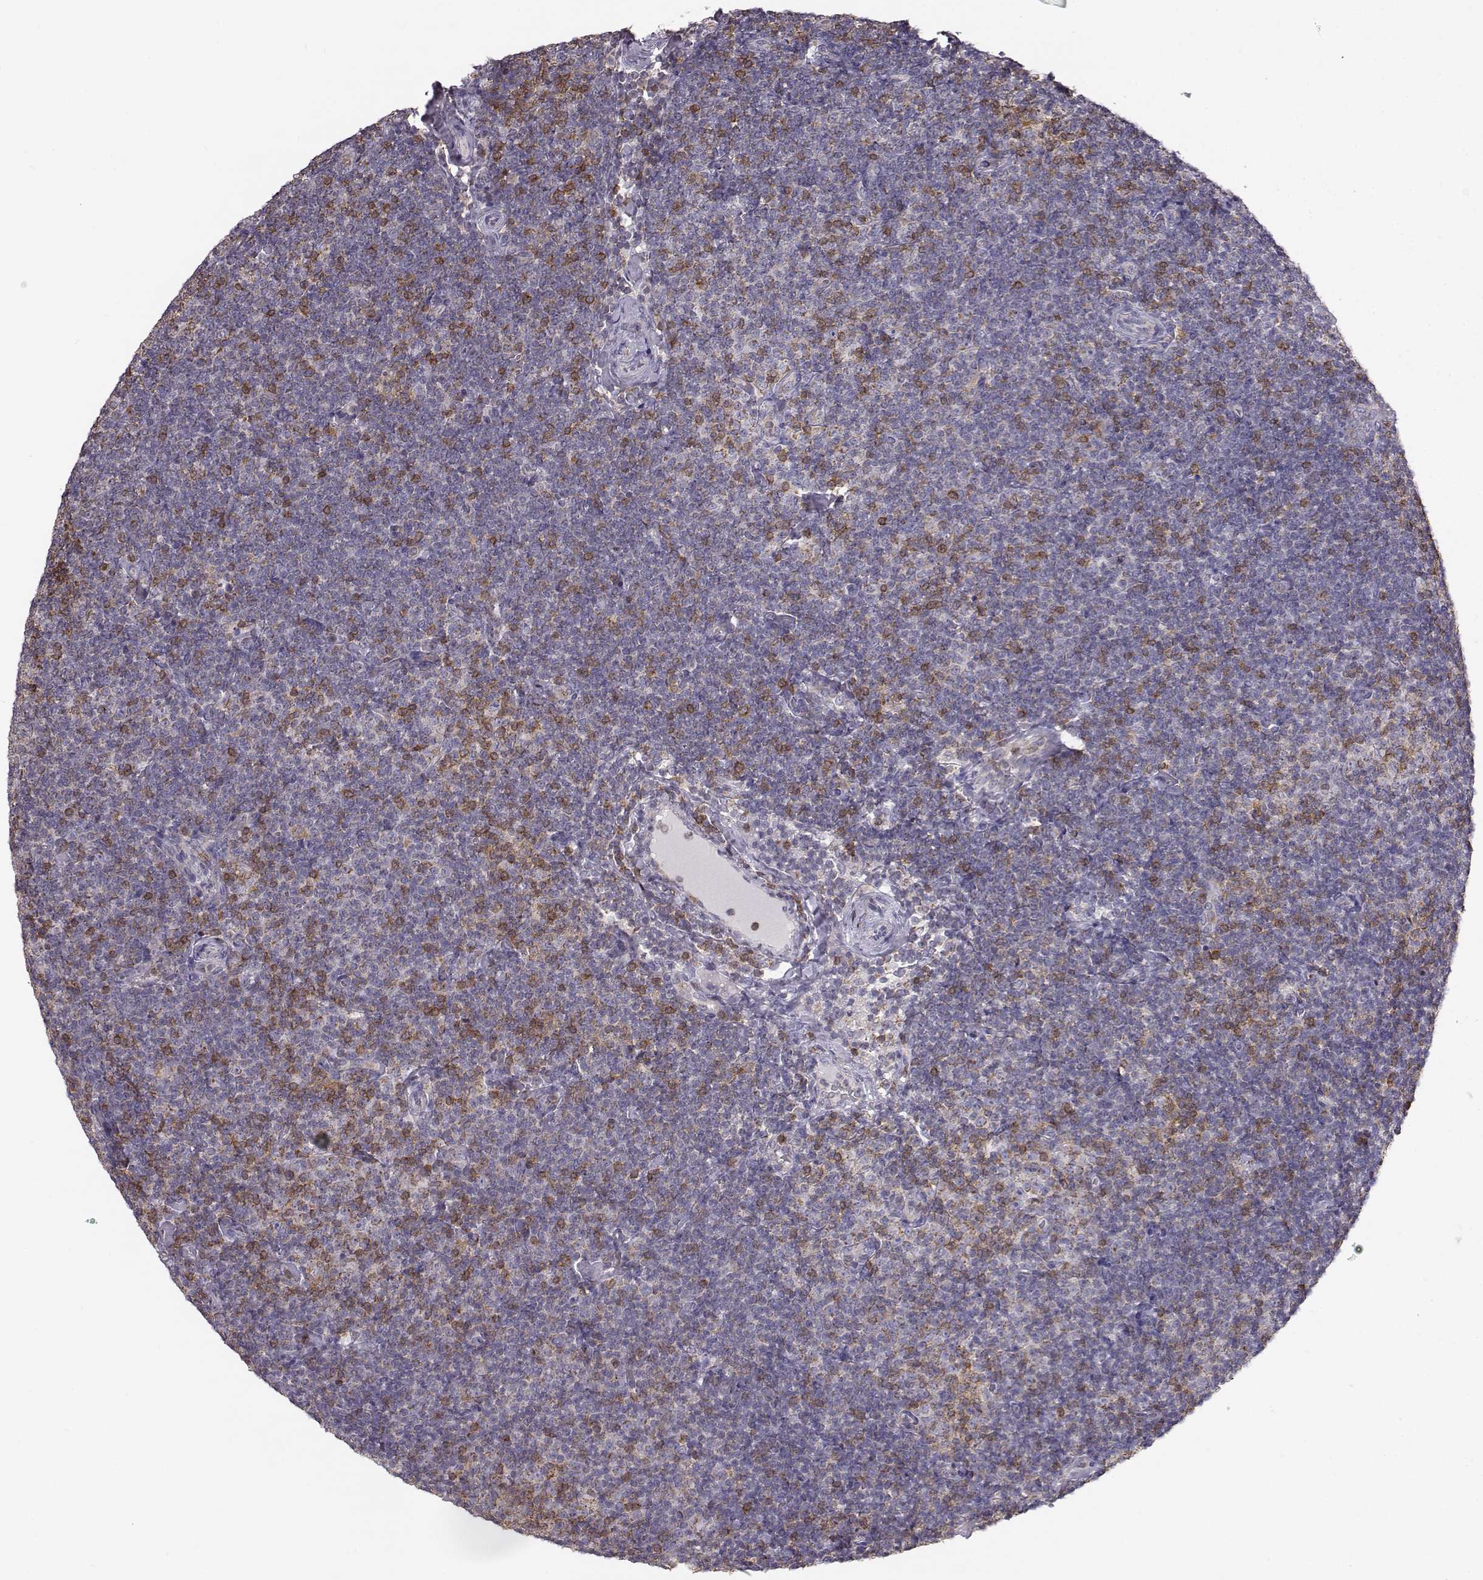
{"staining": {"intensity": "negative", "quantity": "none", "location": "none"}, "tissue": "lymphoma", "cell_type": "Tumor cells", "image_type": "cancer", "snomed": [{"axis": "morphology", "description": "Malignant lymphoma, non-Hodgkin's type, Low grade"}, {"axis": "topography", "description": "Lymph node"}], "caption": "DAB (3,3'-diaminobenzidine) immunohistochemical staining of lymphoma demonstrates no significant expression in tumor cells.", "gene": "GRAP2", "patient": {"sex": "male", "age": 81}}